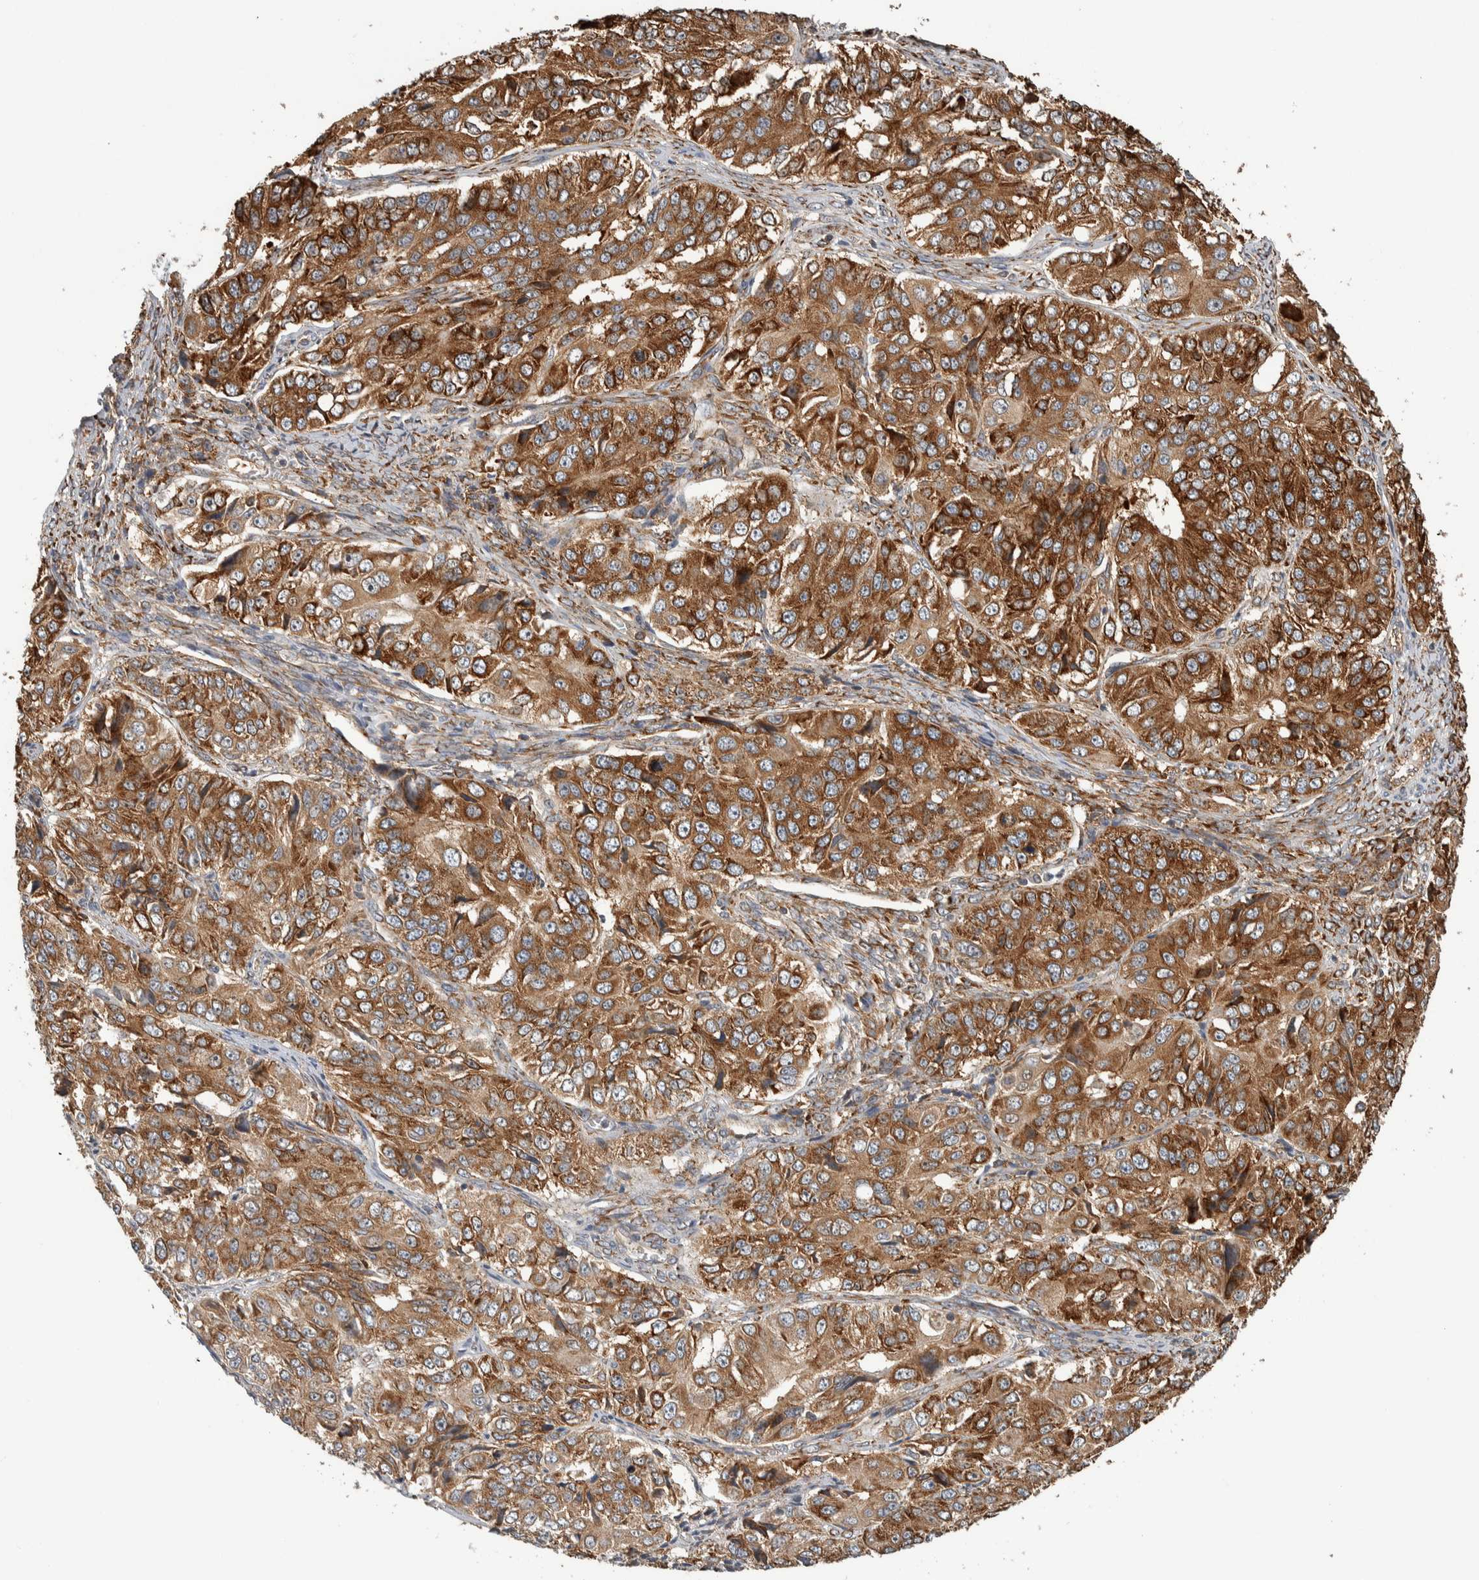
{"staining": {"intensity": "strong", "quantity": ">75%", "location": "cytoplasmic/membranous"}, "tissue": "ovarian cancer", "cell_type": "Tumor cells", "image_type": "cancer", "snomed": [{"axis": "morphology", "description": "Carcinoma, endometroid"}, {"axis": "topography", "description": "Ovary"}], "caption": "Immunohistochemistry micrograph of human ovarian cancer (endometroid carcinoma) stained for a protein (brown), which demonstrates high levels of strong cytoplasmic/membranous expression in about >75% of tumor cells.", "gene": "EIF3H", "patient": {"sex": "female", "age": 51}}